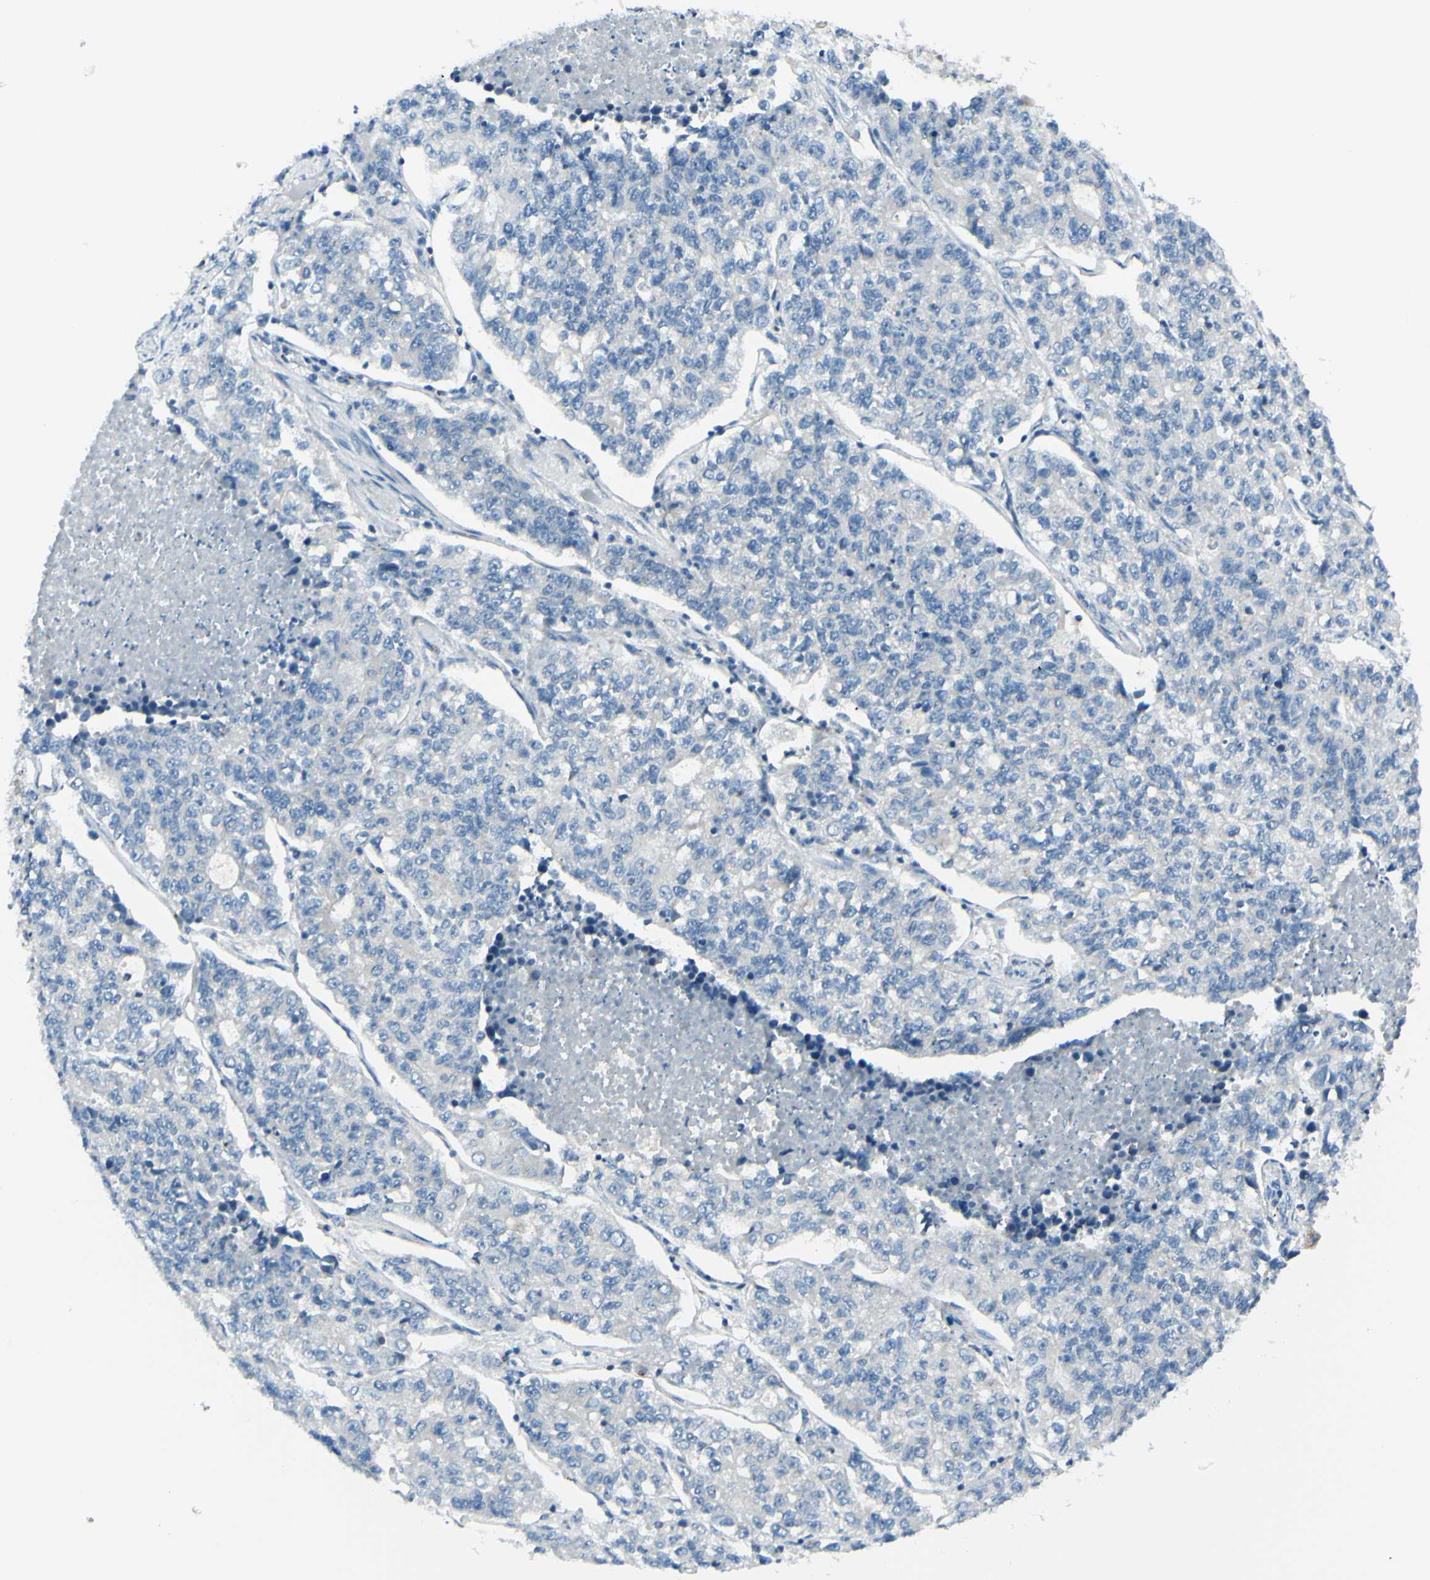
{"staining": {"intensity": "negative", "quantity": "none", "location": "none"}, "tissue": "lung cancer", "cell_type": "Tumor cells", "image_type": "cancer", "snomed": [{"axis": "morphology", "description": "Adenocarcinoma, NOS"}, {"axis": "topography", "description": "Lung"}], "caption": "Tumor cells are negative for brown protein staining in lung adenocarcinoma.", "gene": "B4GALT1", "patient": {"sex": "male", "age": 49}}